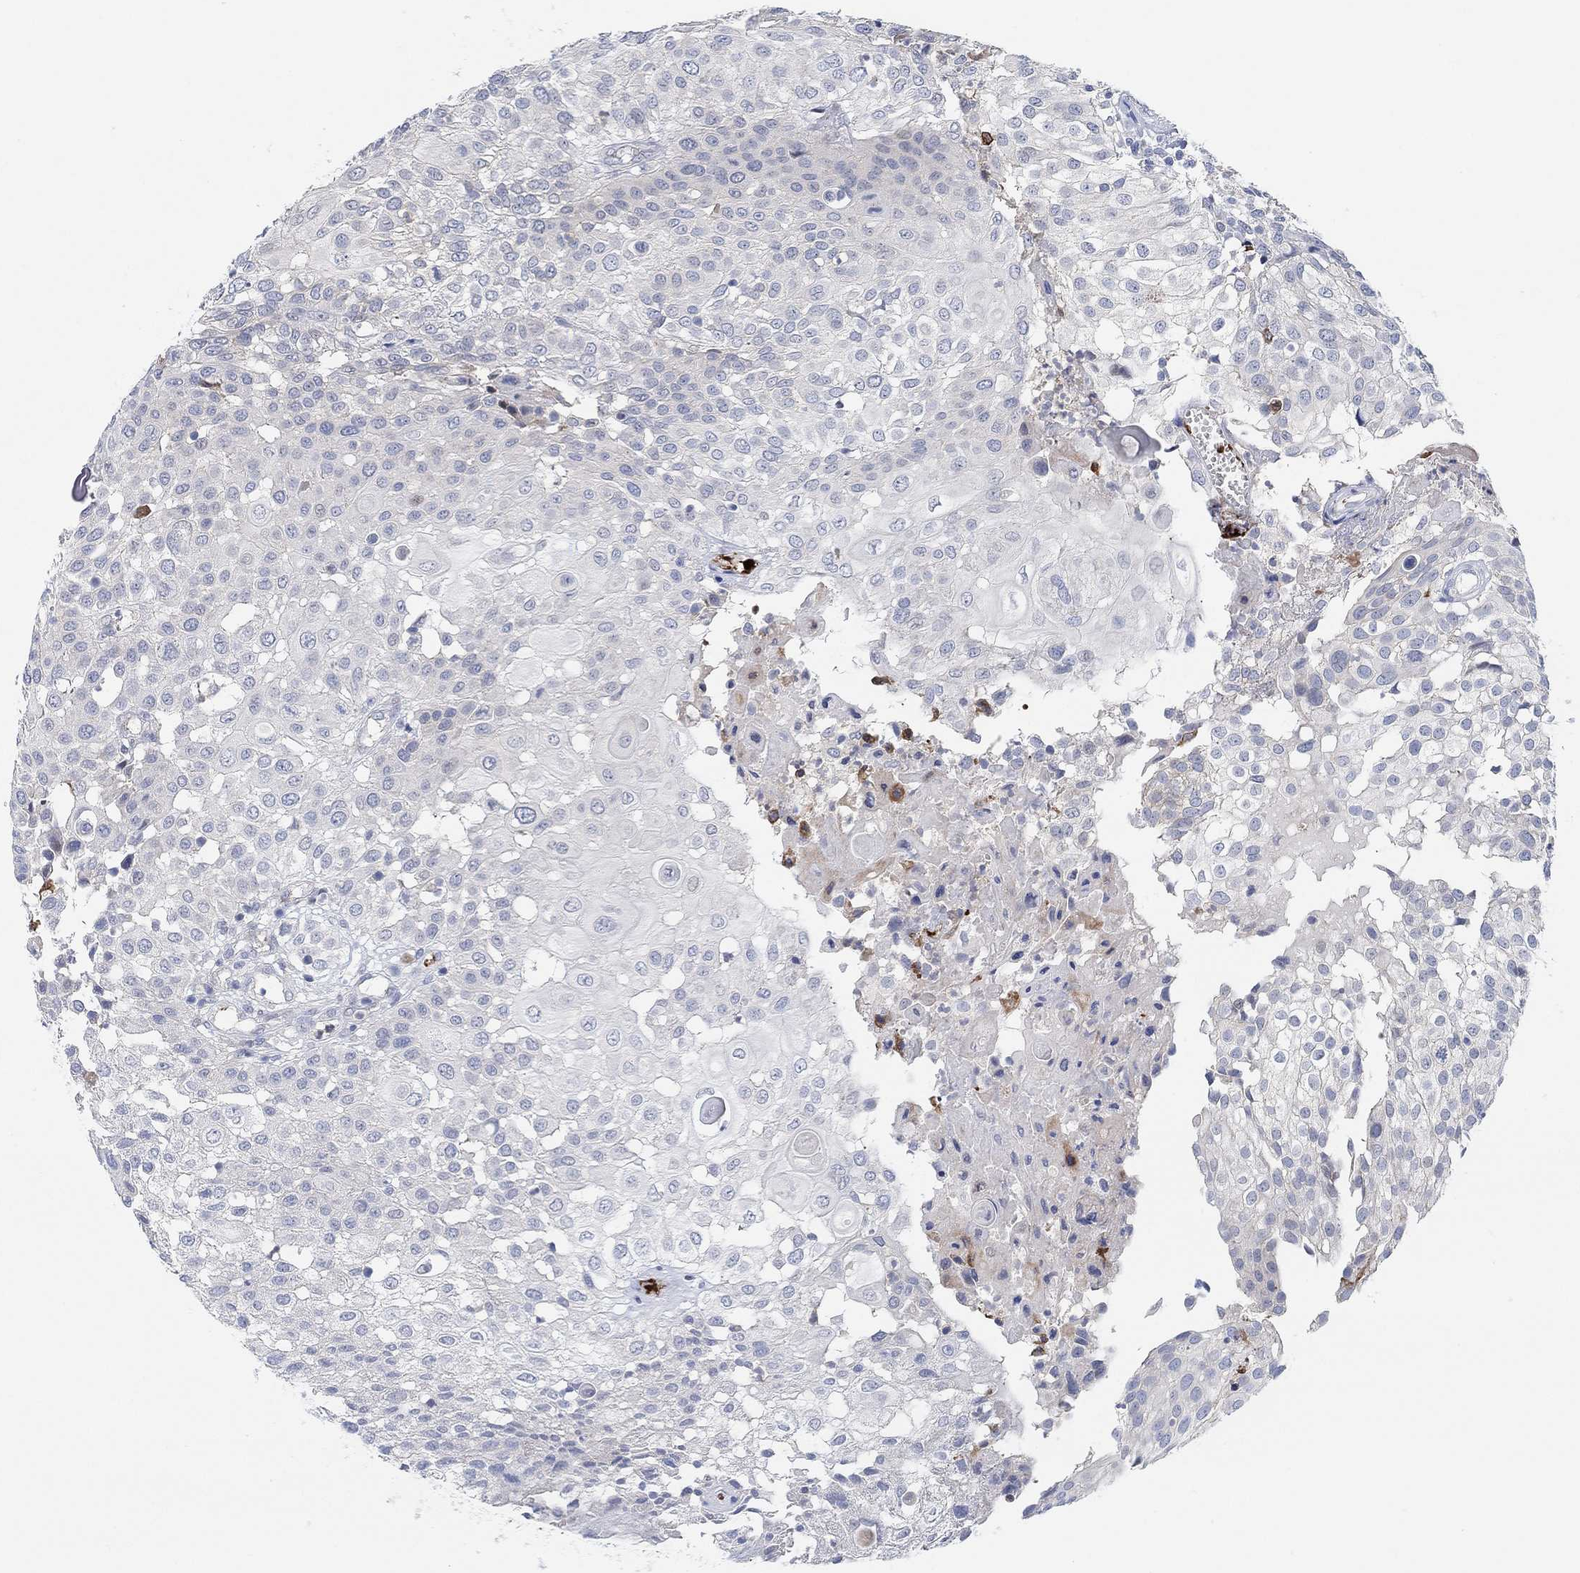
{"staining": {"intensity": "negative", "quantity": "none", "location": "none"}, "tissue": "urothelial cancer", "cell_type": "Tumor cells", "image_type": "cancer", "snomed": [{"axis": "morphology", "description": "Urothelial carcinoma, High grade"}, {"axis": "topography", "description": "Urinary bladder"}], "caption": "Urothelial carcinoma (high-grade) stained for a protein using immunohistochemistry demonstrates no staining tumor cells.", "gene": "PMFBP1", "patient": {"sex": "female", "age": 79}}